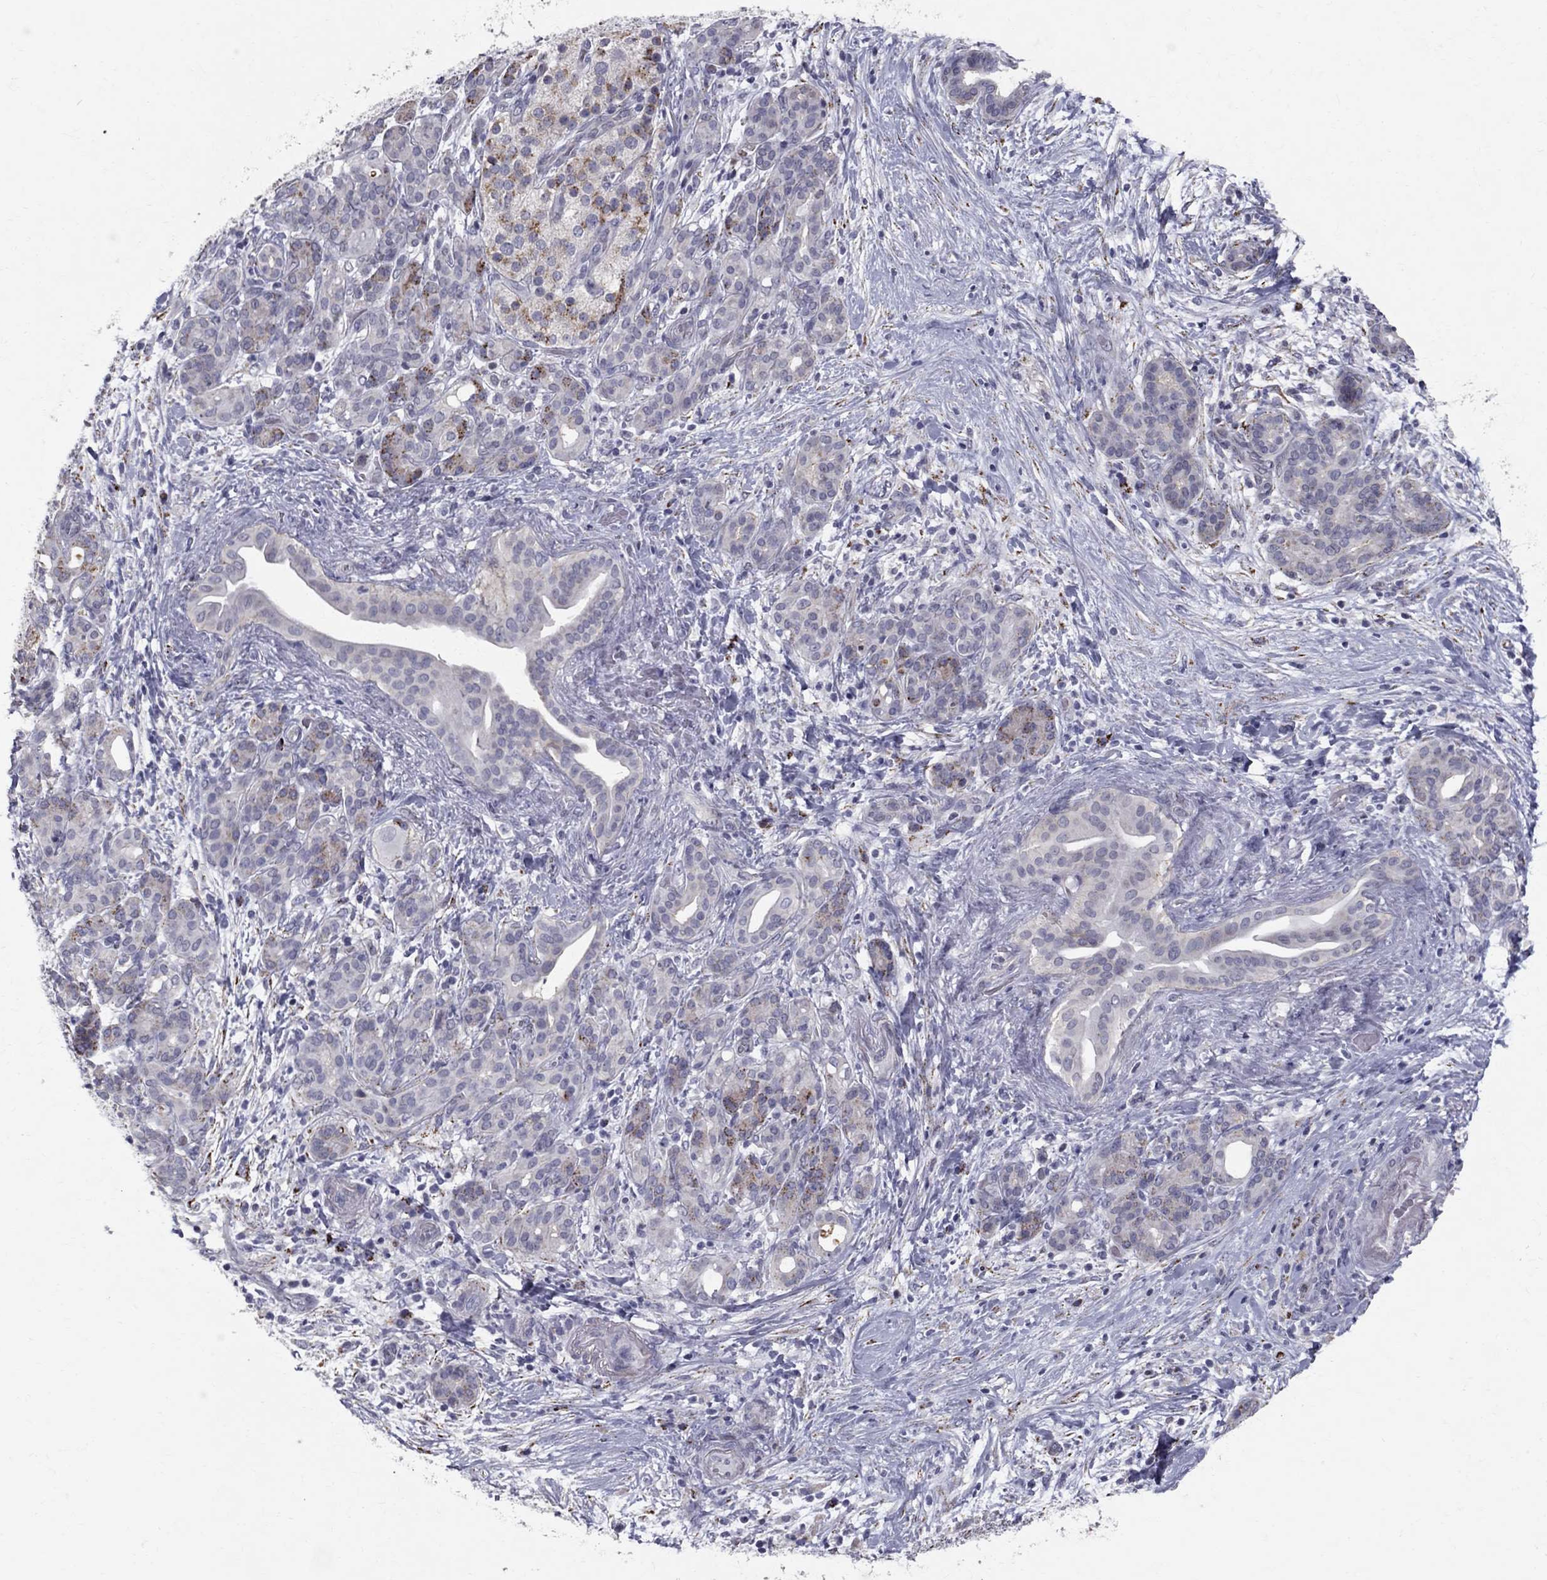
{"staining": {"intensity": "negative", "quantity": "none", "location": "none"}, "tissue": "pancreatic cancer", "cell_type": "Tumor cells", "image_type": "cancer", "snomed": [{"axis": "morphology", "description": "Adenocarcinoma, NOS"}, {"axis": "topography", "description": "Pancreas"}], "caption": "This micrograph is of pancreatic cancer (adenocarcinoma) stained with immunohistochemistry (IHC) to label a protein in brown with the nuclei are counter-stained blue. There is no expression in tumor cells.", "gene": "CLIC6", "patient": {"sex": "male", "age": 44}}